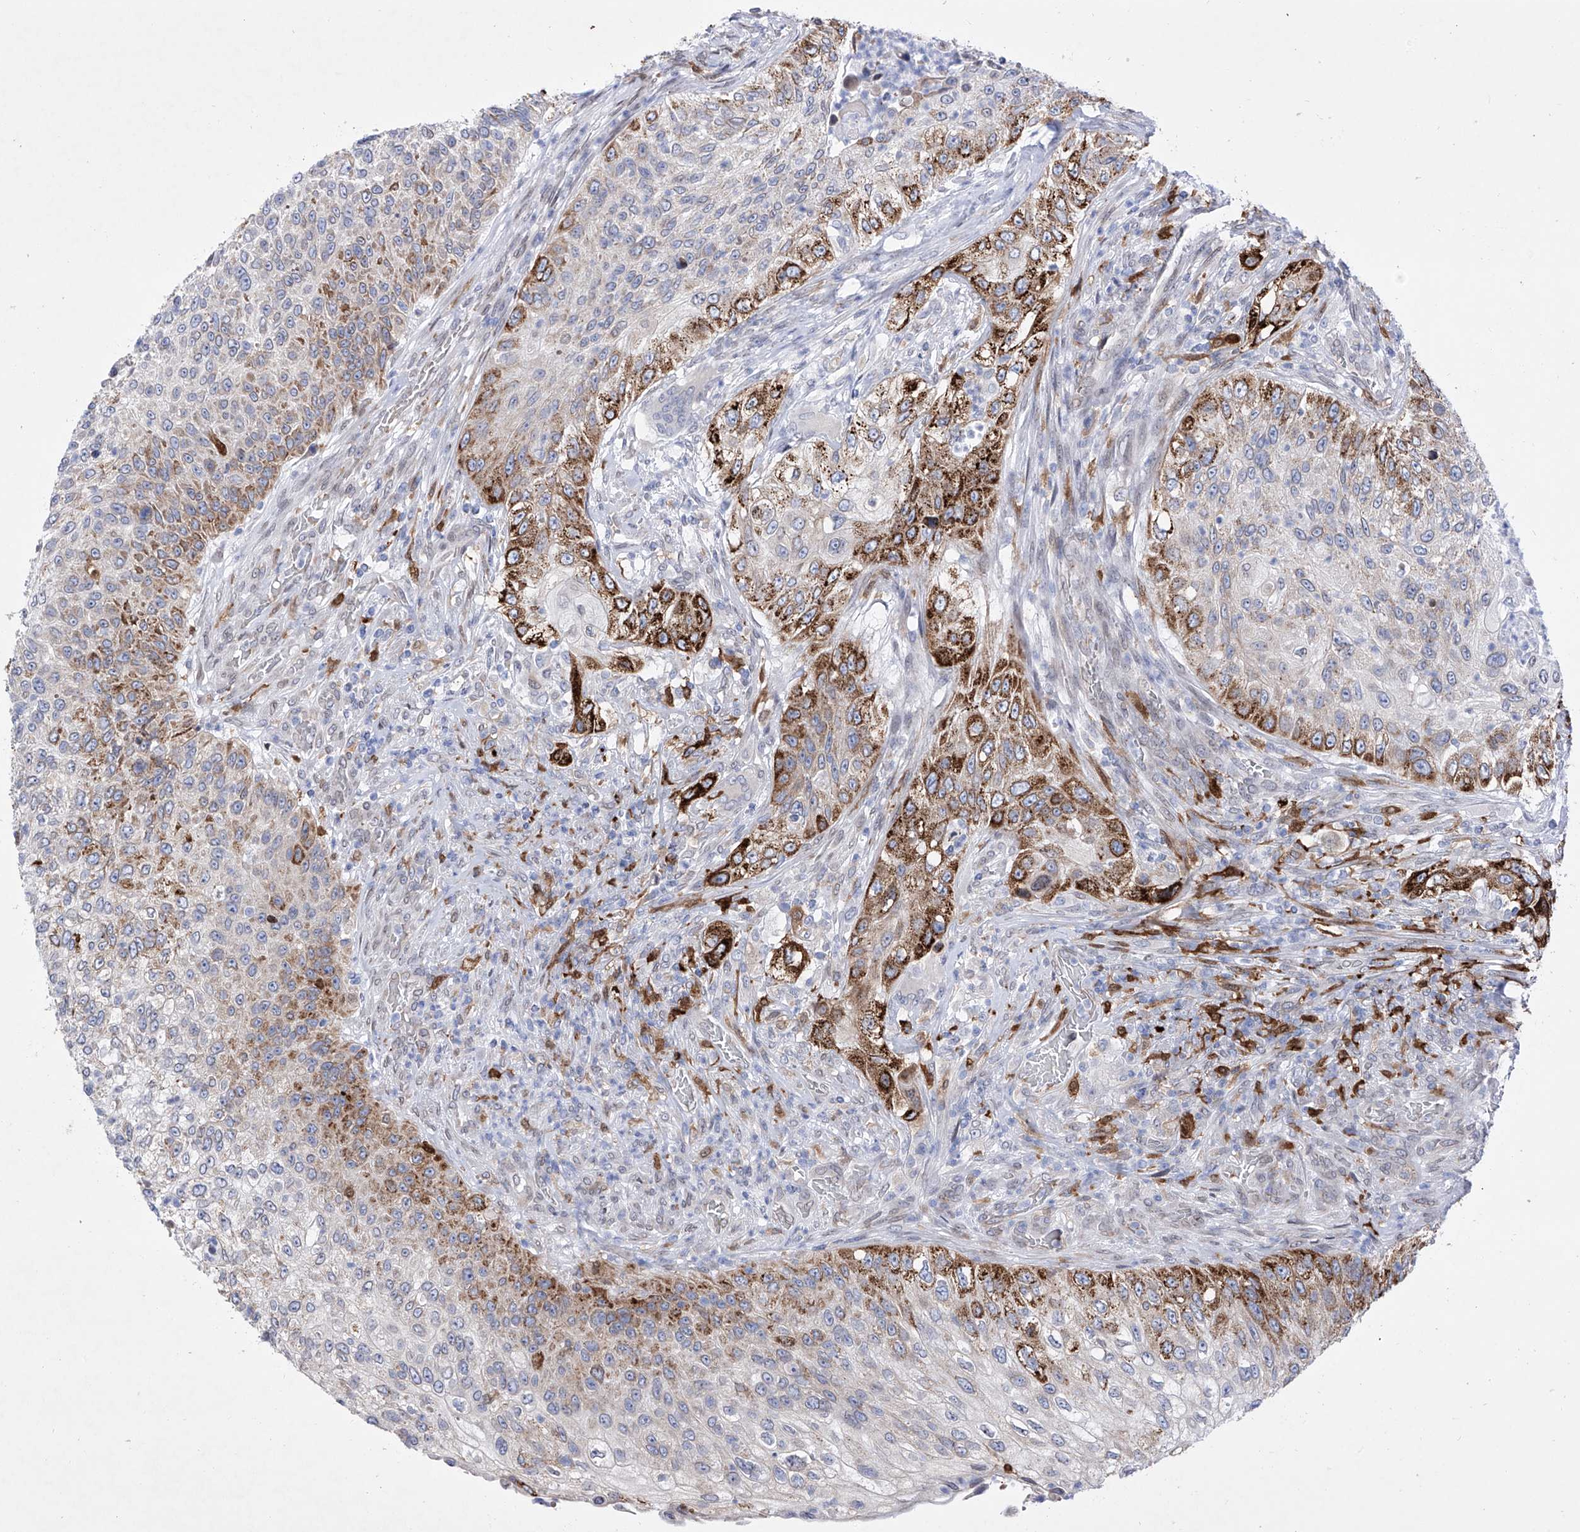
{"staining": {"intensity": "moderate", "quantity": "25%-75%", "location": "cytoplasmic/membranous"}, "tissue": "urothelial cancer", "cell_type": "Tumor cells", "image_type": "cancer", "snomed": [{"axis": "morphology", "description": "Urothelial carcinoma, High grade"}, {"axis": "topography", "description": "Urinary bladder"}], "caption": "A photomicrograph of urothelial cancer stained for a protein demonstrates moderate cytoplasmic/membranous brown staining in tumor cells.", "gene": "LCLAT1", "patient": {"sex": "female", "age": 60}}